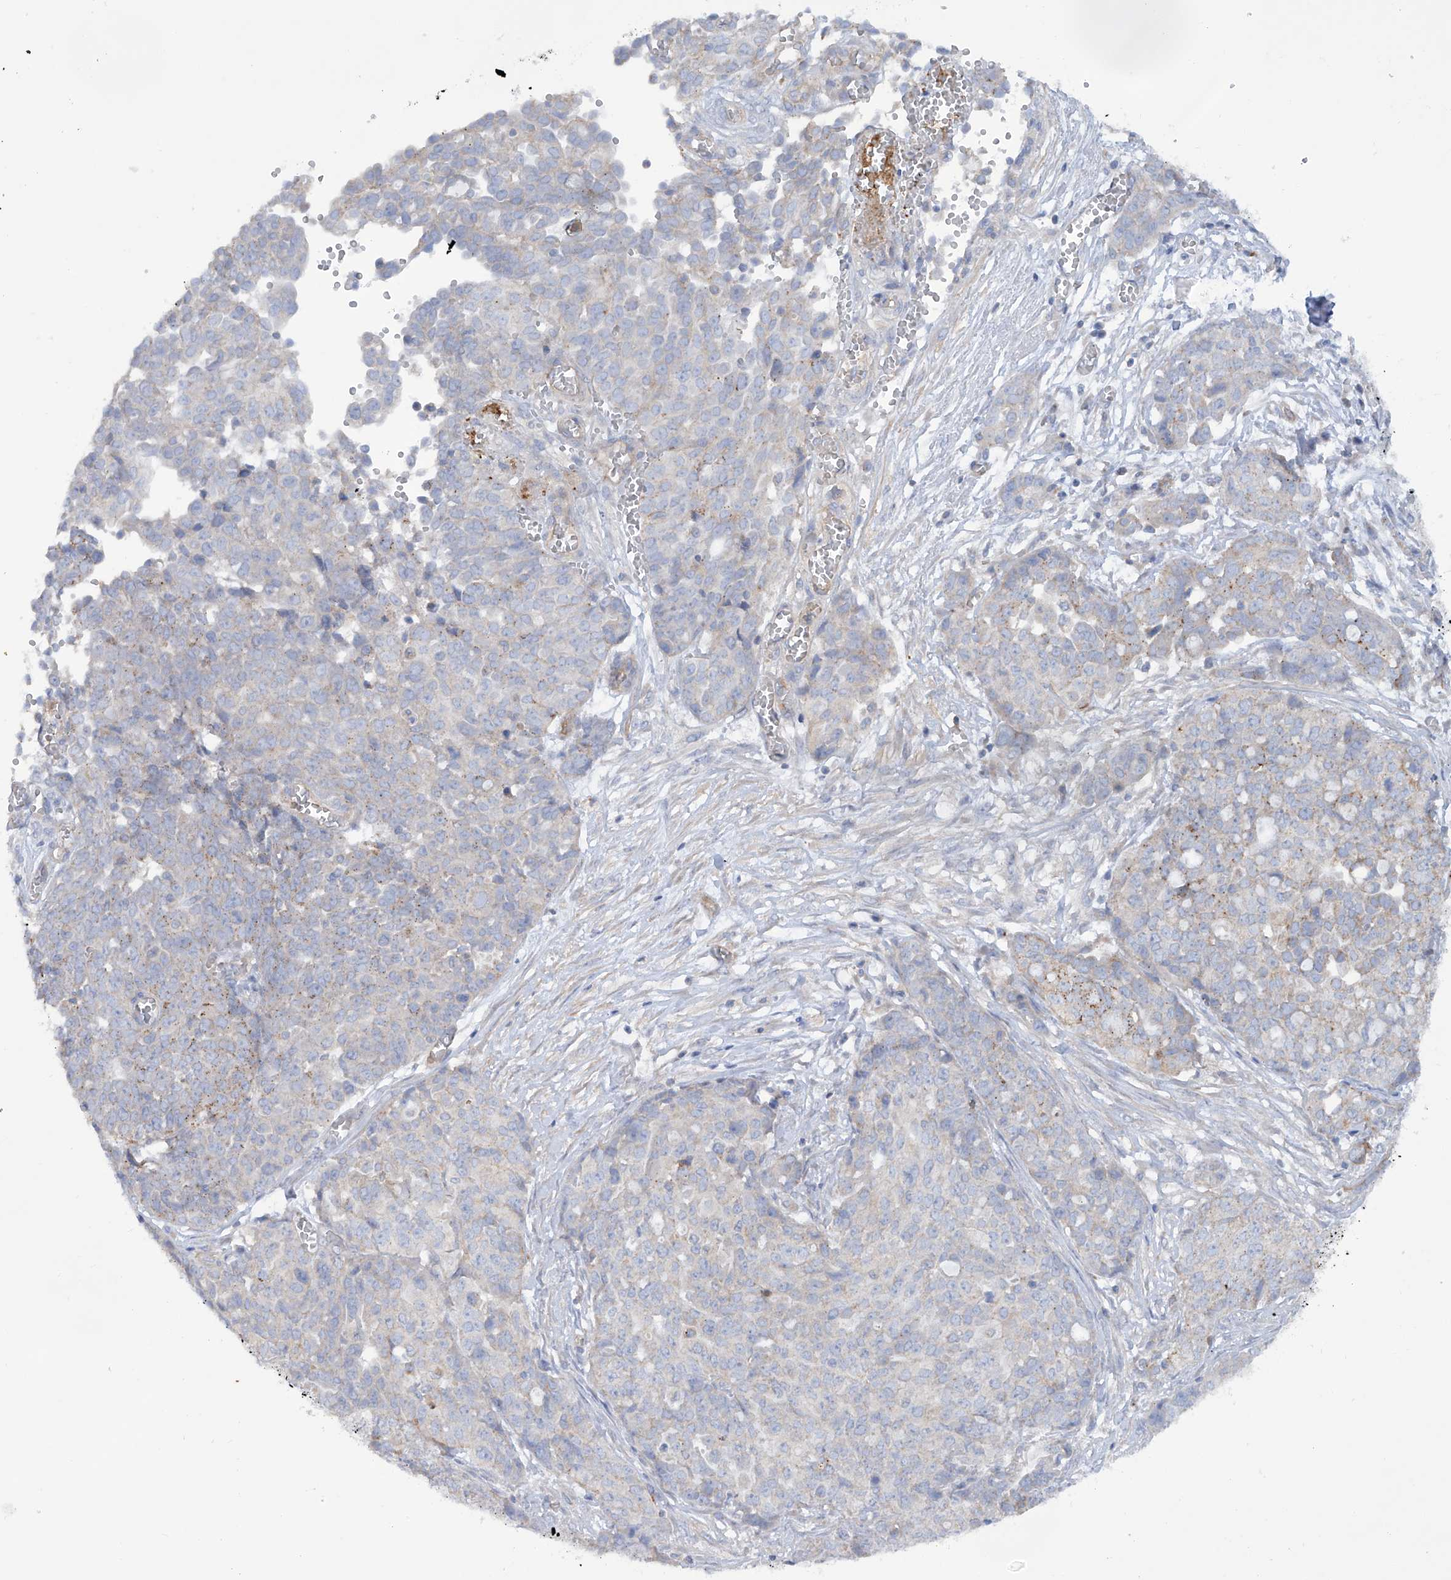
{"staining": {"intensity": "weak", "quantity": "<25%", "location": "cytoplasmic/membranous"}, "tissue": "ovarian cancer", "cell_type": "Tumor cells", "image_type": "cancer", "snomed": [{"axis": "morphology", "description": "Cystadenocarcinoma, serous, NOS"}, {"axis": "topography", "description": "Soft tissue"}, {"axis": "topography", "description": "Ovary"}], "caption": "A photomicrograph of human serous cystadenocarcinoma (ovarian) is negative for staining in tumor cells. (DAB (3,3'-diaminobenzidine) immunohistochemistry (IHC) visualized using brightfield microscopy, high magnification).", "gene": "TMEM209", "patient": {"sex": "female", "age": 57}}